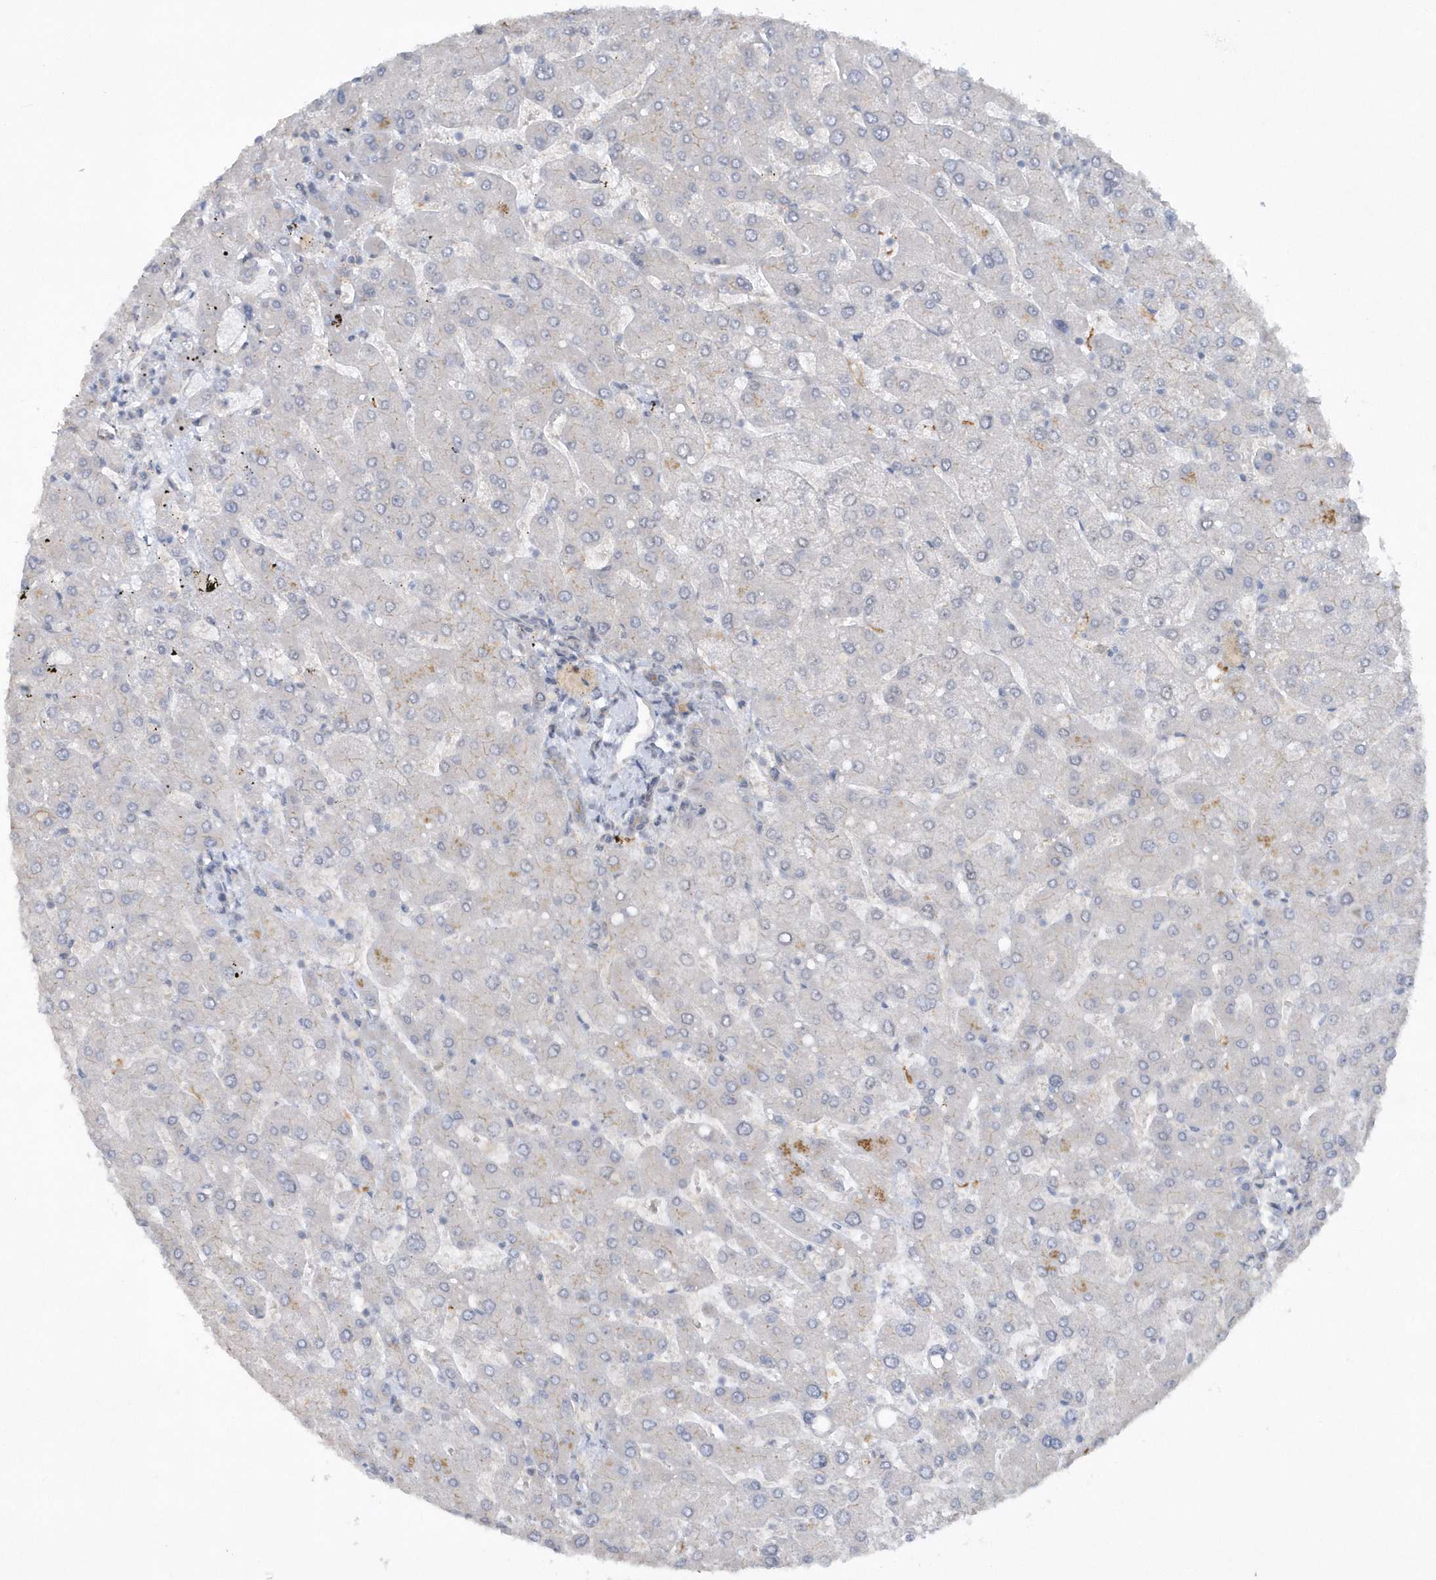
{"staining": {"intensity": "moderate", "quantity": "25%-75%", "location": "cytoplasmic/membranous"}, "tissue": "liver", "cell_type": "Cholangiocytes", "image_type": "normal", "snomed": [{"axis": "morphology", "description": "Normal tissue, NOS"}, {"axis": "topography", "description": "Liver"}], "caption": "A micrograph of liver stained for a protein demonstrates moderate cytoplasmic/membranous brown staining in cholangiocytes. The protein of interest is stained brown, and the nuclei are stained in blue (DAB IHC with brightfield microscopy, high magnification).", "gene": "RAI14", "patient": {"sex": "male", "age": 55}}